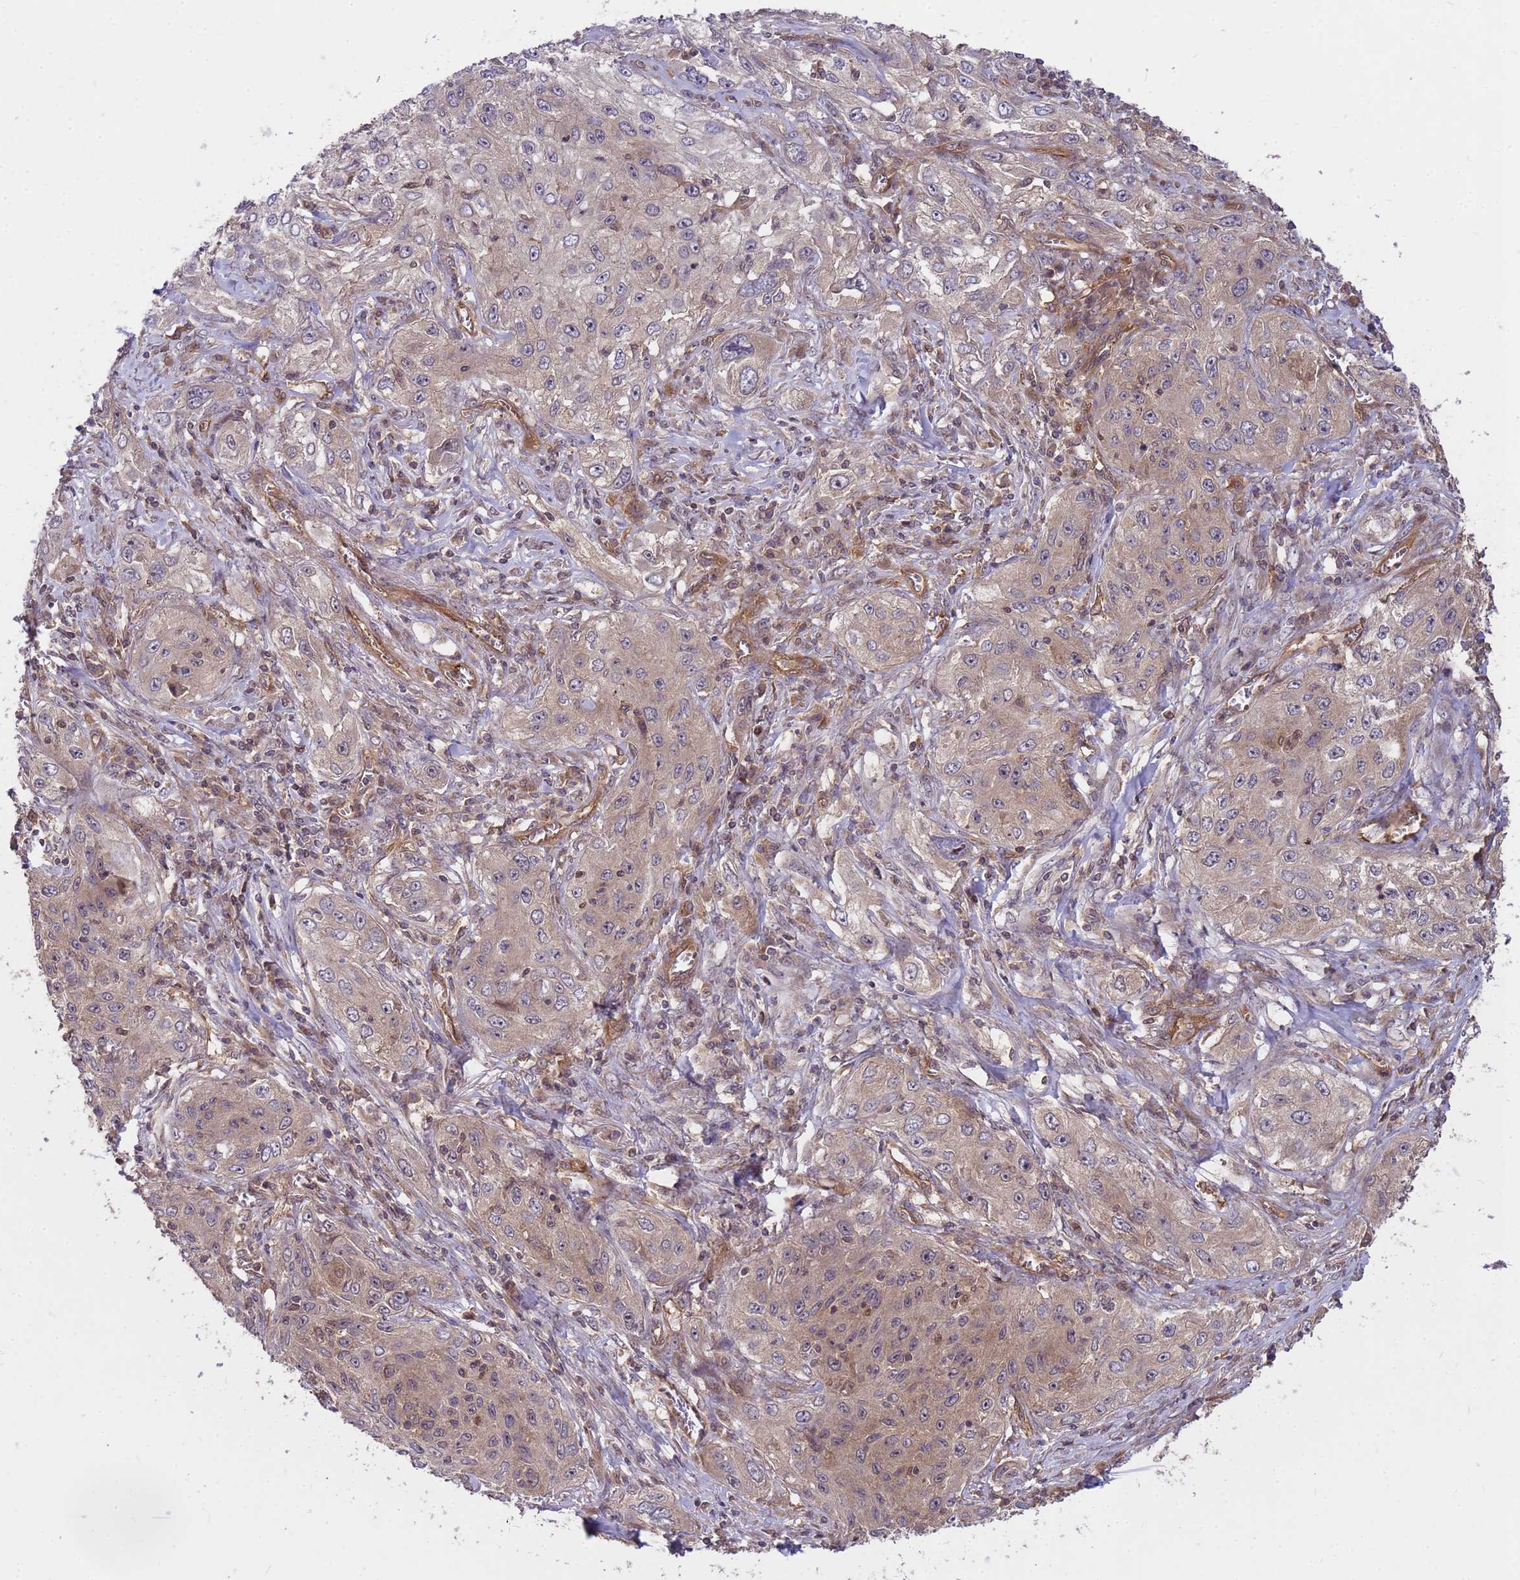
{"staining": {"intensity": "weak", "quantity": ">75%", "location": "cytoplasmic/membranous"}, "tissue": "lung cancer", "cell_type": "Tumor cells", "image_type": "cancer", "snomed": [{"axis": "morphology", "description": "Squamous cell carcinoma, NOS"}, {"axis": "topography", "description": "Lung"}], "caption": "Immunohistochemical staining of lung cancer (squamous cell carcinoma) shows low levels of weak cytoplasmic/membranous staining in about >75% of tumor cells.", "gene": "PPP2CB", "patient": {"sex": "female", "age": 69}}